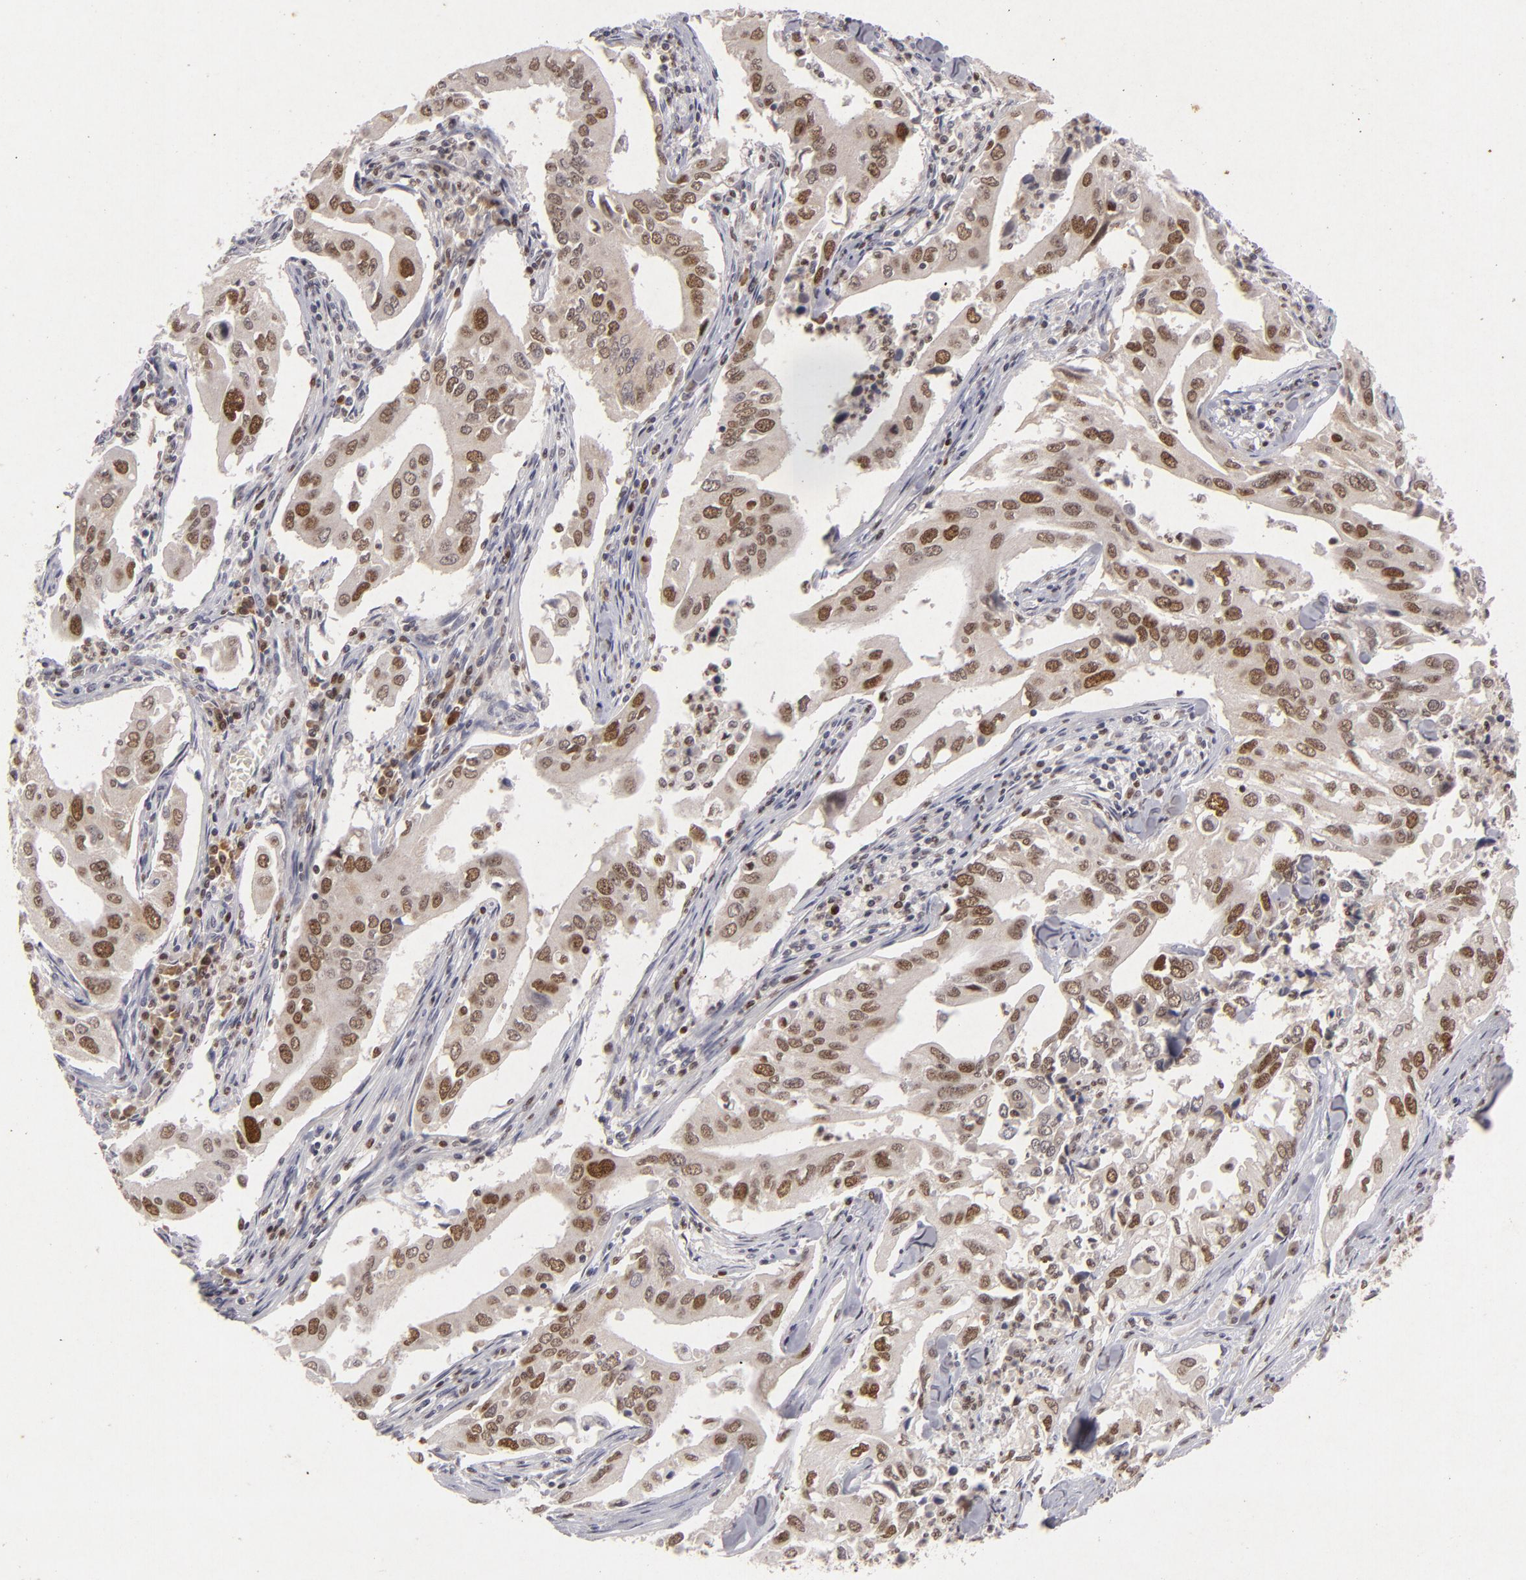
{"staining": {"intensity": "strong", "quantity": ">75%", "location": "nuclear"}, "tissue": "lung cancer", "cell_type": "Tumor cells", "image_type": "cancer", "snomed": [{"axis": "morphology", "description": "Adenocarcinoma, NOS"}, {"axis": "topography", "description": "Lung"}], "caption": "Immunohistochemical staining of human lung cancer reveals high levels of strong nuclear positivity in about >75% of tumor cells.", "gene": "FEN1", "patient": {"sex": "male", "age": 48}}